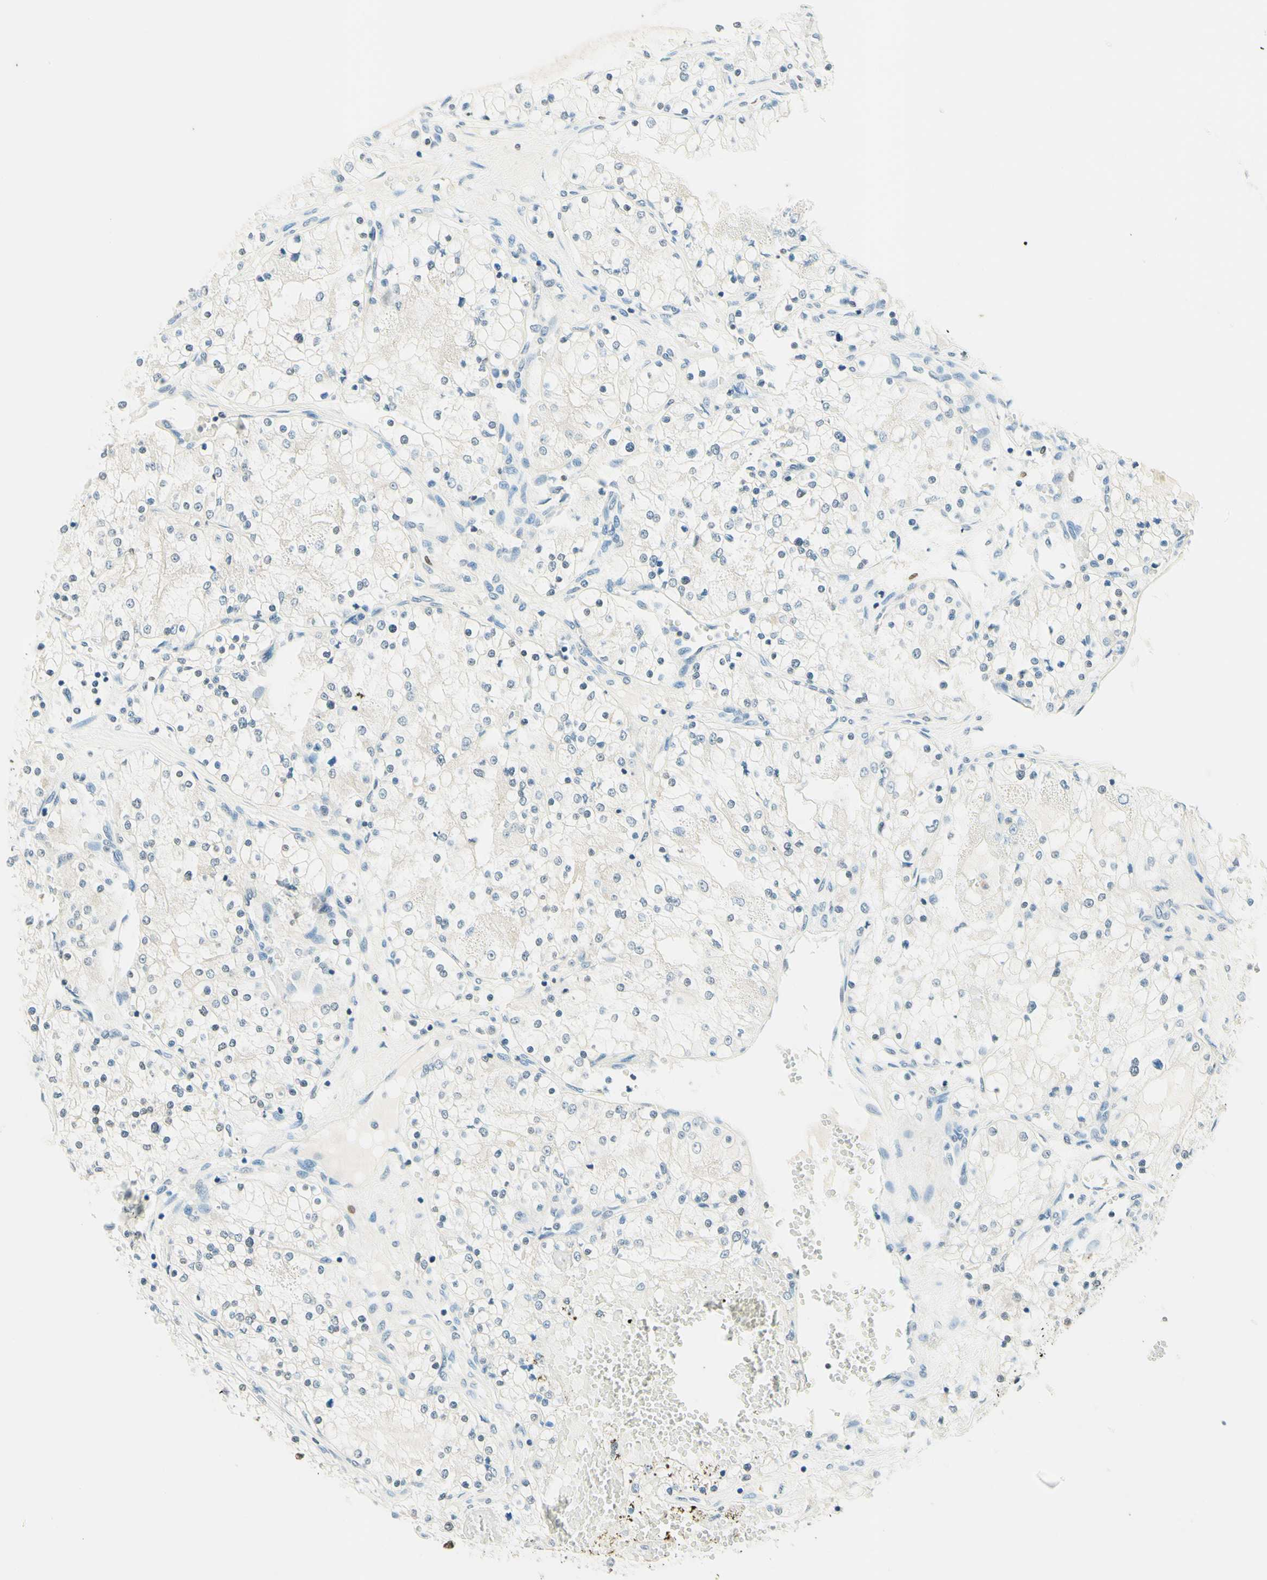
{"staining": {"intensity": "weak", "quantity": "<25%", "location": "nuclear"}, "tissue": "renal cancer", "cell_type": "Tumor cells", "image_type": "cancer", "snomed": [{"axis": "morphology", "description": "Adenocarcinoma, NOS"}, {"axis": "topography", "description": "Kidney"}], "caption": "DAB immunohistochemical staining of human renal cancer (adenocarcinoma) displays no significant expression in tumor cells.", "gene": "MSH2", "patient": {"sex": "male", "age": 68}}